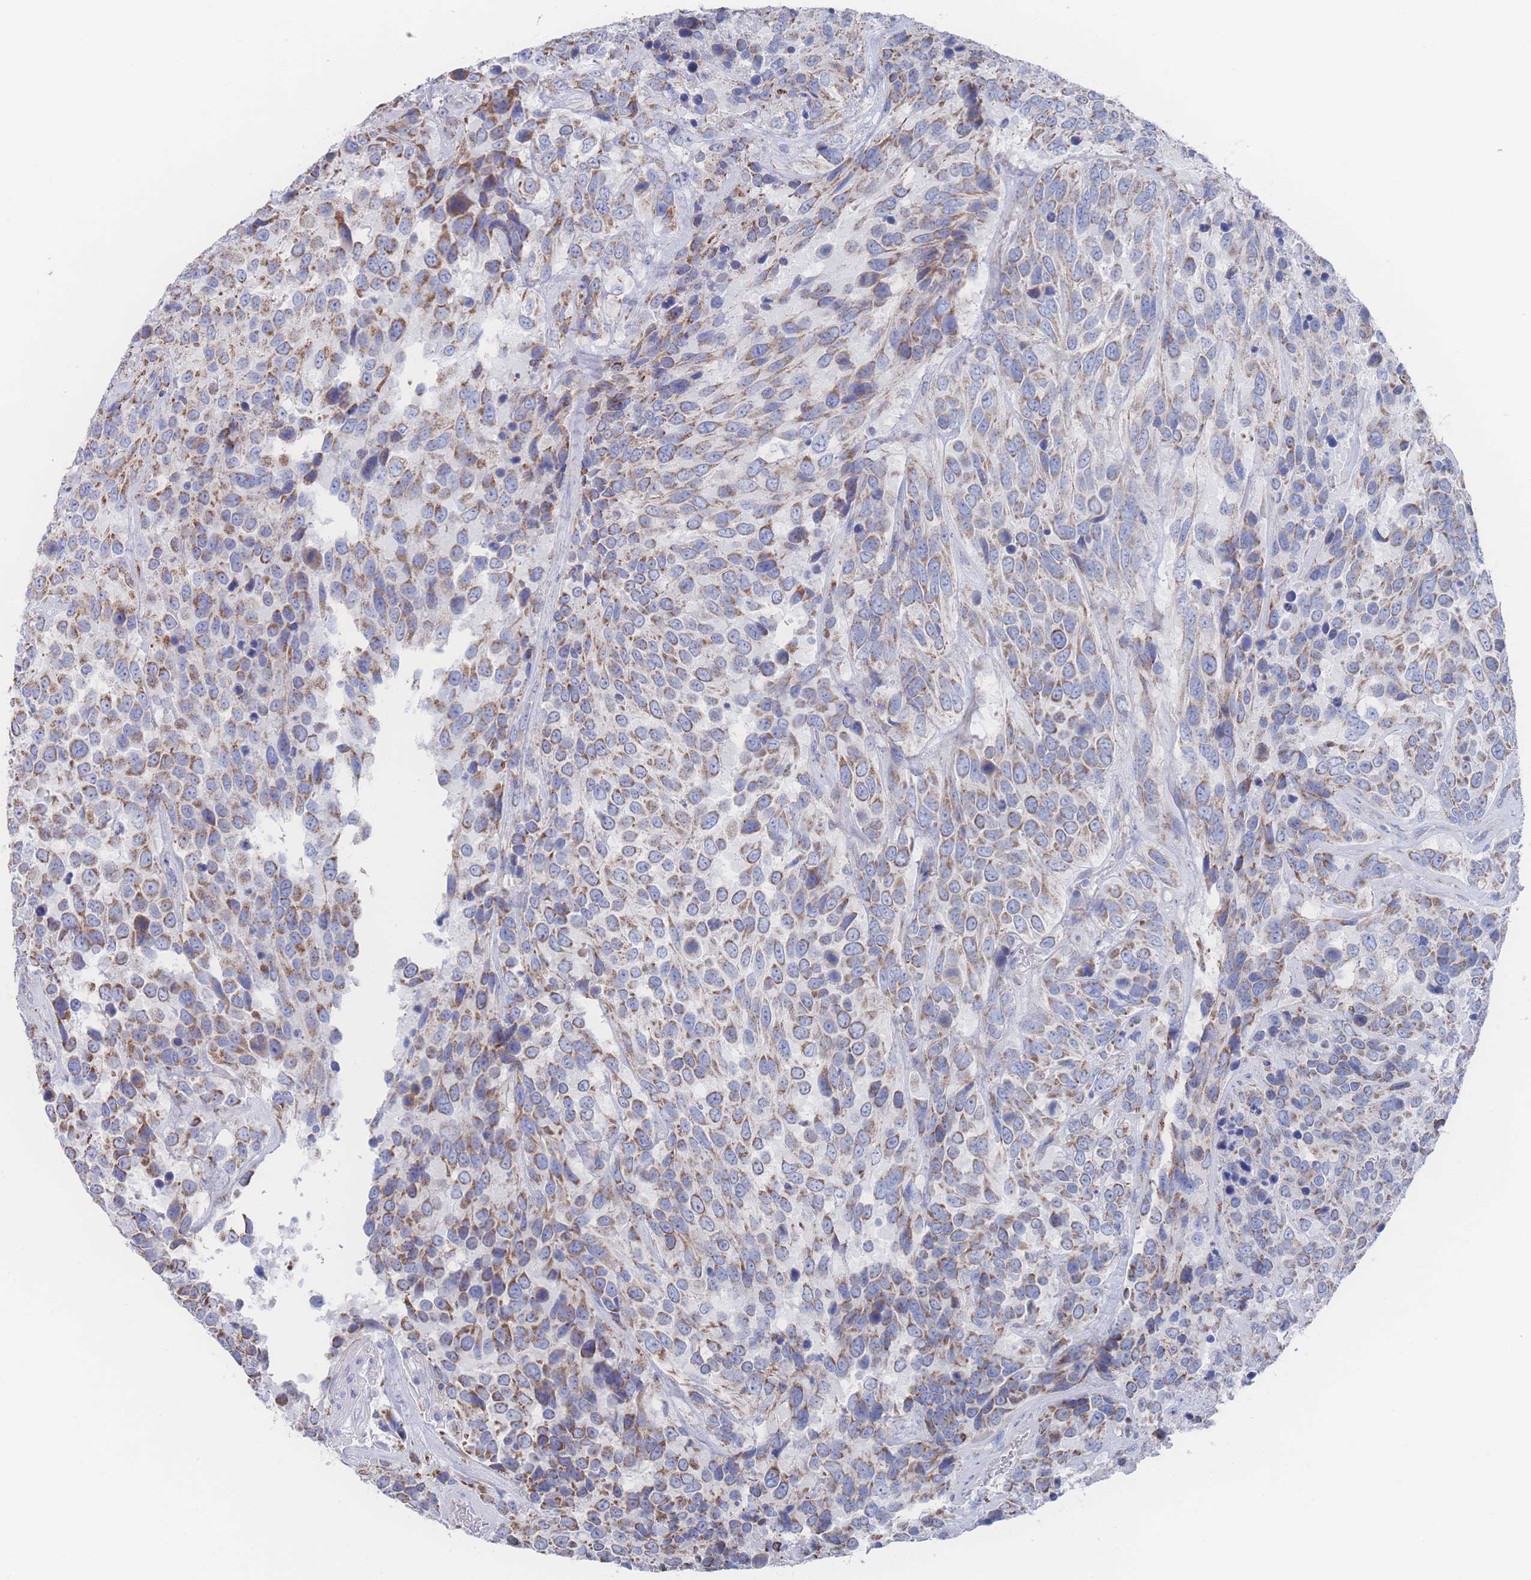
{"staining": {"intensity": "moderate", "quantity": ">75%", "location": "cytoplasmic/membranous"}, "tissue": "urothelial cancer", "cell_type": "Tumor cells", "image_type": "cancer", "snomed": [{"axis": "morphology", "description": "Urothelial carcinoma, High grade"}, {"axis": "topography", "description": "Urinary bladder"}], "caption": "A photomicrograph of urothelial cancer stained for a protein displays moderate cytoplasmic/membranous brown staining in tumor cells. (Stains: DAB in brown, nuclei in blue, Microscopy: brightfield microscopy at high magnification).", "gene": "SNPH", "patient": {"sex": "female", "age": 70}}